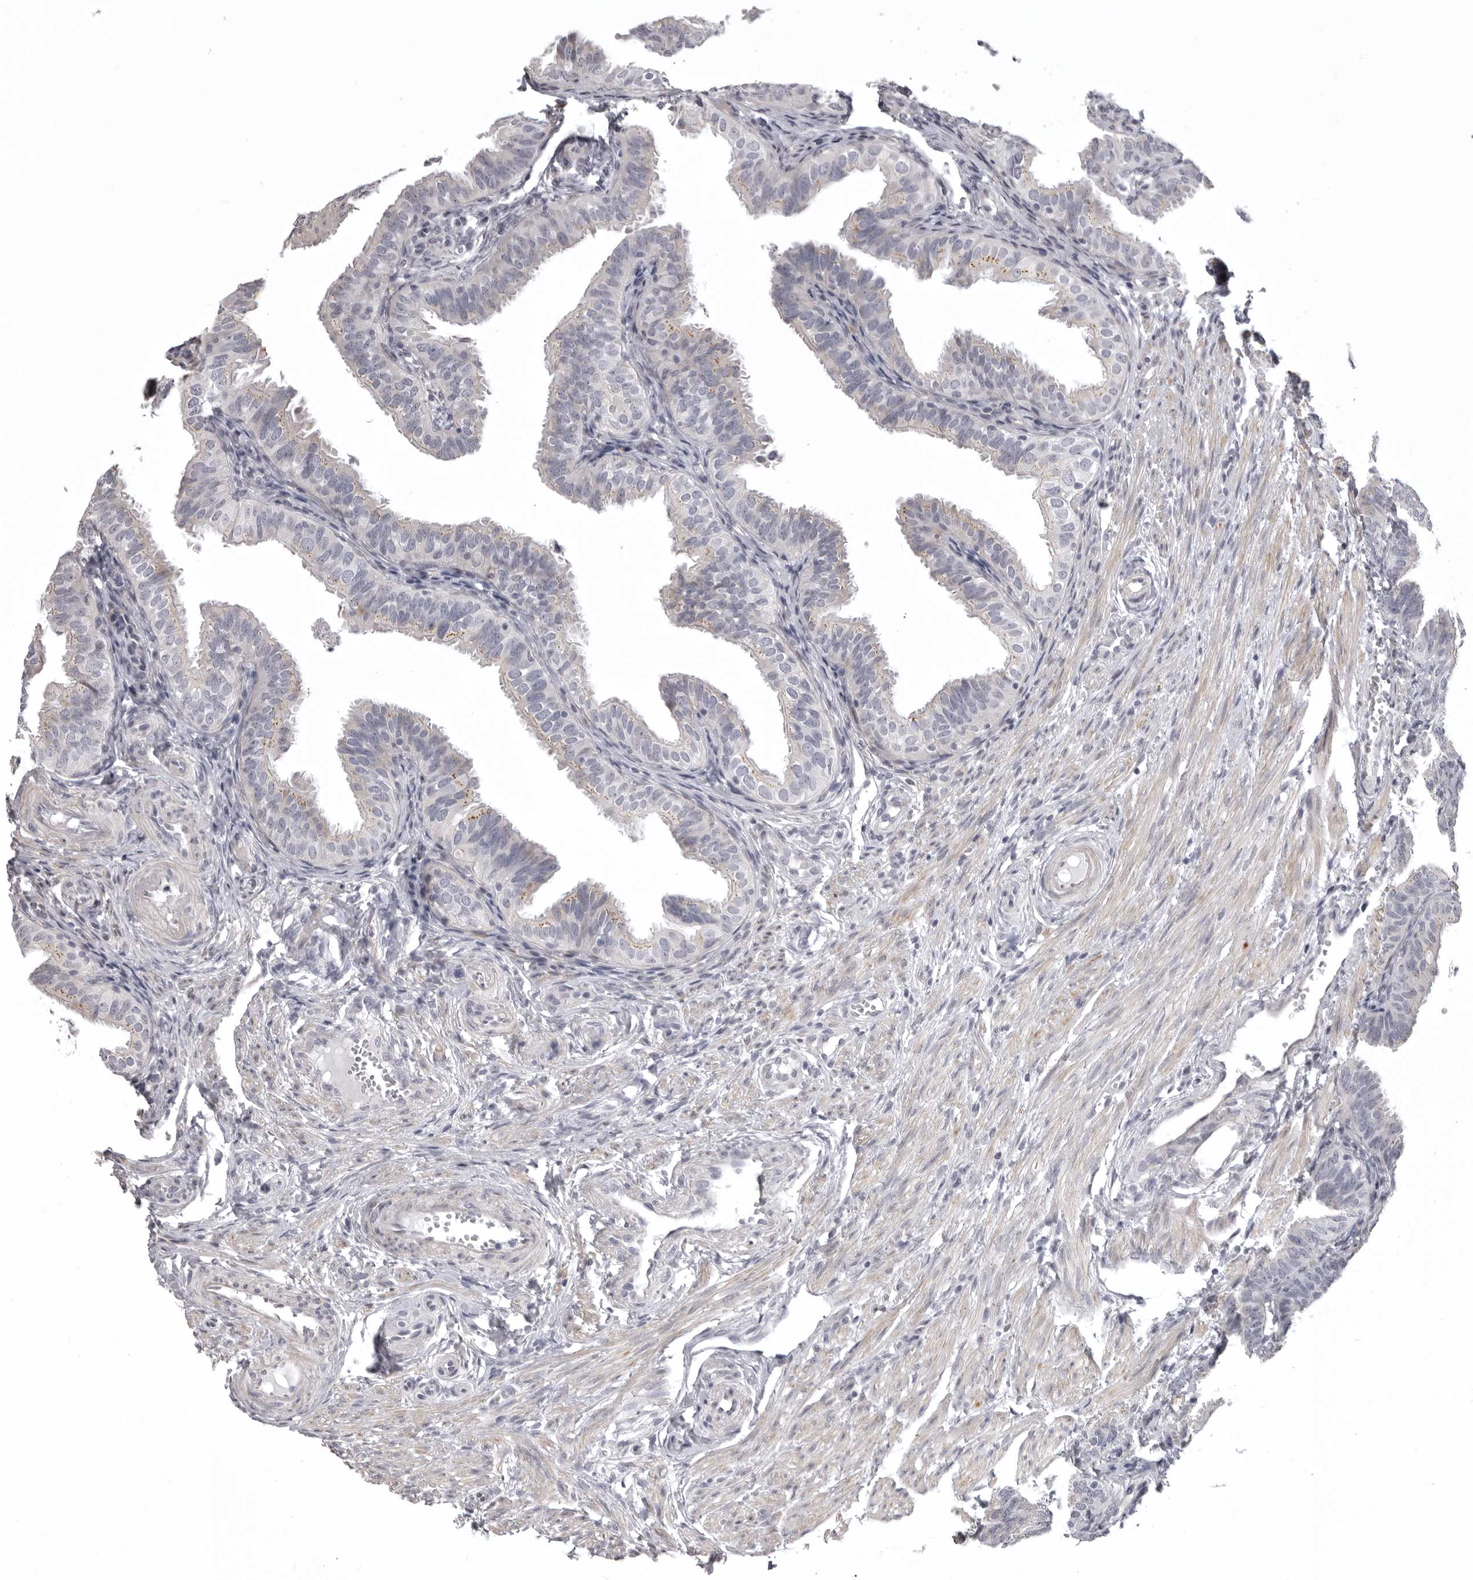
{"staining": {"intensity": "weak", "quantity": "<25%", "location": "cytoplasmic/membranous"}, "tissue": "fallopian tube", "cell_type": "Glandular cells", "image_type": "normal", "snomed": [{"axis": "morphology", "description": "Normal tissue, NOS"}, {"axis": "topography", "description": "Fallopian tube"}], "caption": "Photomicrograph shows no significant protein staining in glandular cells of benign fallopian tube.", "gene": "NCEH1", "patient": {"sex": "female", "age": 35}}